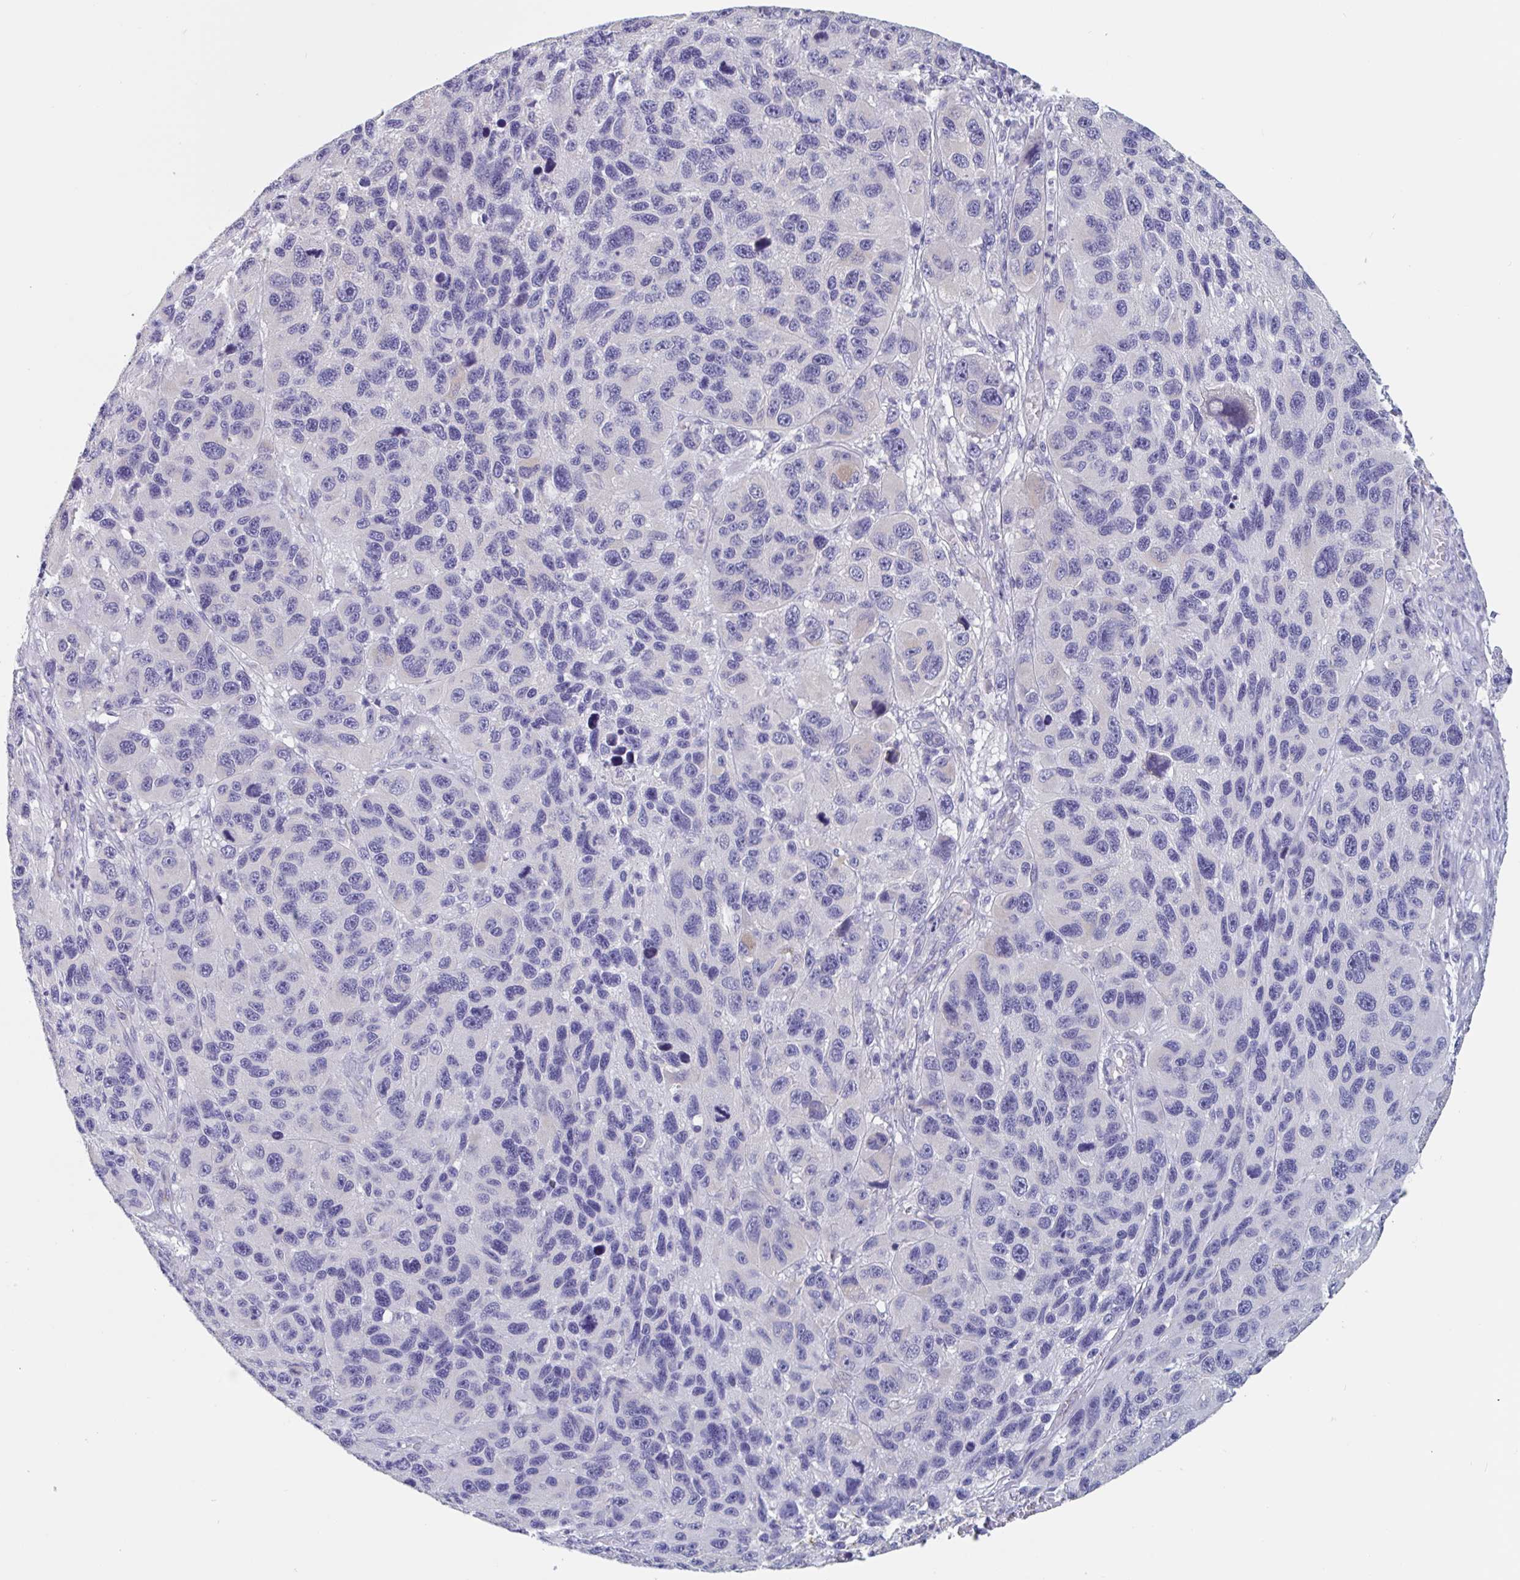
{"staining": {"intensity": "negative", "quantity": "none", "location": "none"}, "tissue": "melanoma", "cell_type": "Tumor cells", "image_type": "cancer", "snomed": [{"axis": "morphology", "description": "Malignant melanoma, NOS"}, {"axis": "topography", "description": "Skin"}], "caption": "Protein analysis of melanoma exhibits no significant staining in tumor cells.", "gene": "ABHD16A", "patient": {"sex": "male", "age": 53}}